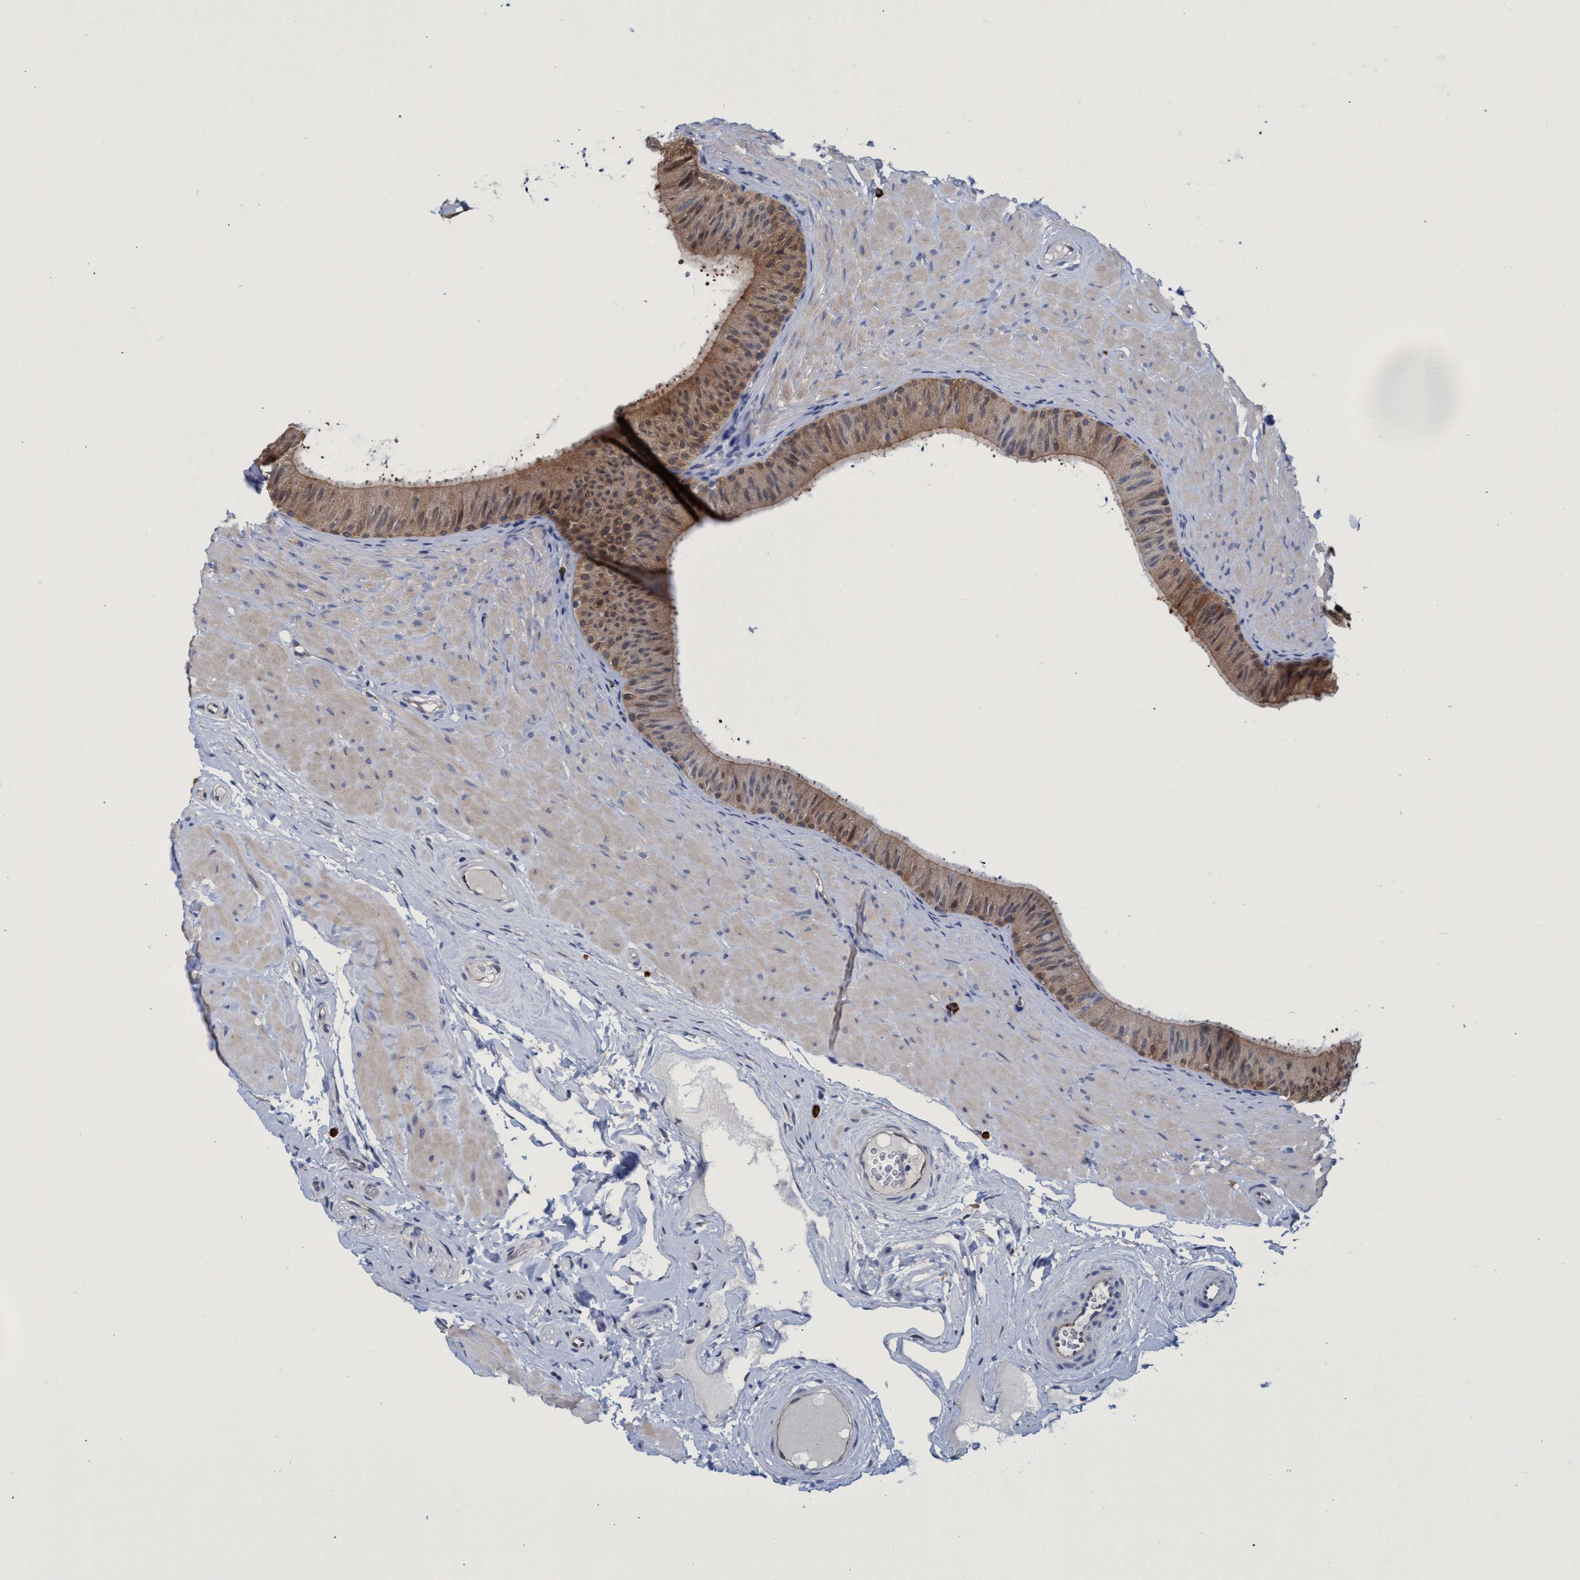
{"staining": {"intensity": "moderate", "quantity": ">75%", "location": "cytoplasmic/membranous"}, "tissue": "epididymis", "cell_type": "Glandular cells", "image_type": "normal", "snomed": [{"axis": "morphology", "description": "Normal tissue, NOS"}, {"axis": "topography", "description": "Epididymis"}], "caption": "Benign epididymis displays moderate cytoplasmic/membranous positivity in approximately >75% of glandular cells.", "gene": "PNPO", "patient": {"sex": "male", "age": 34}}